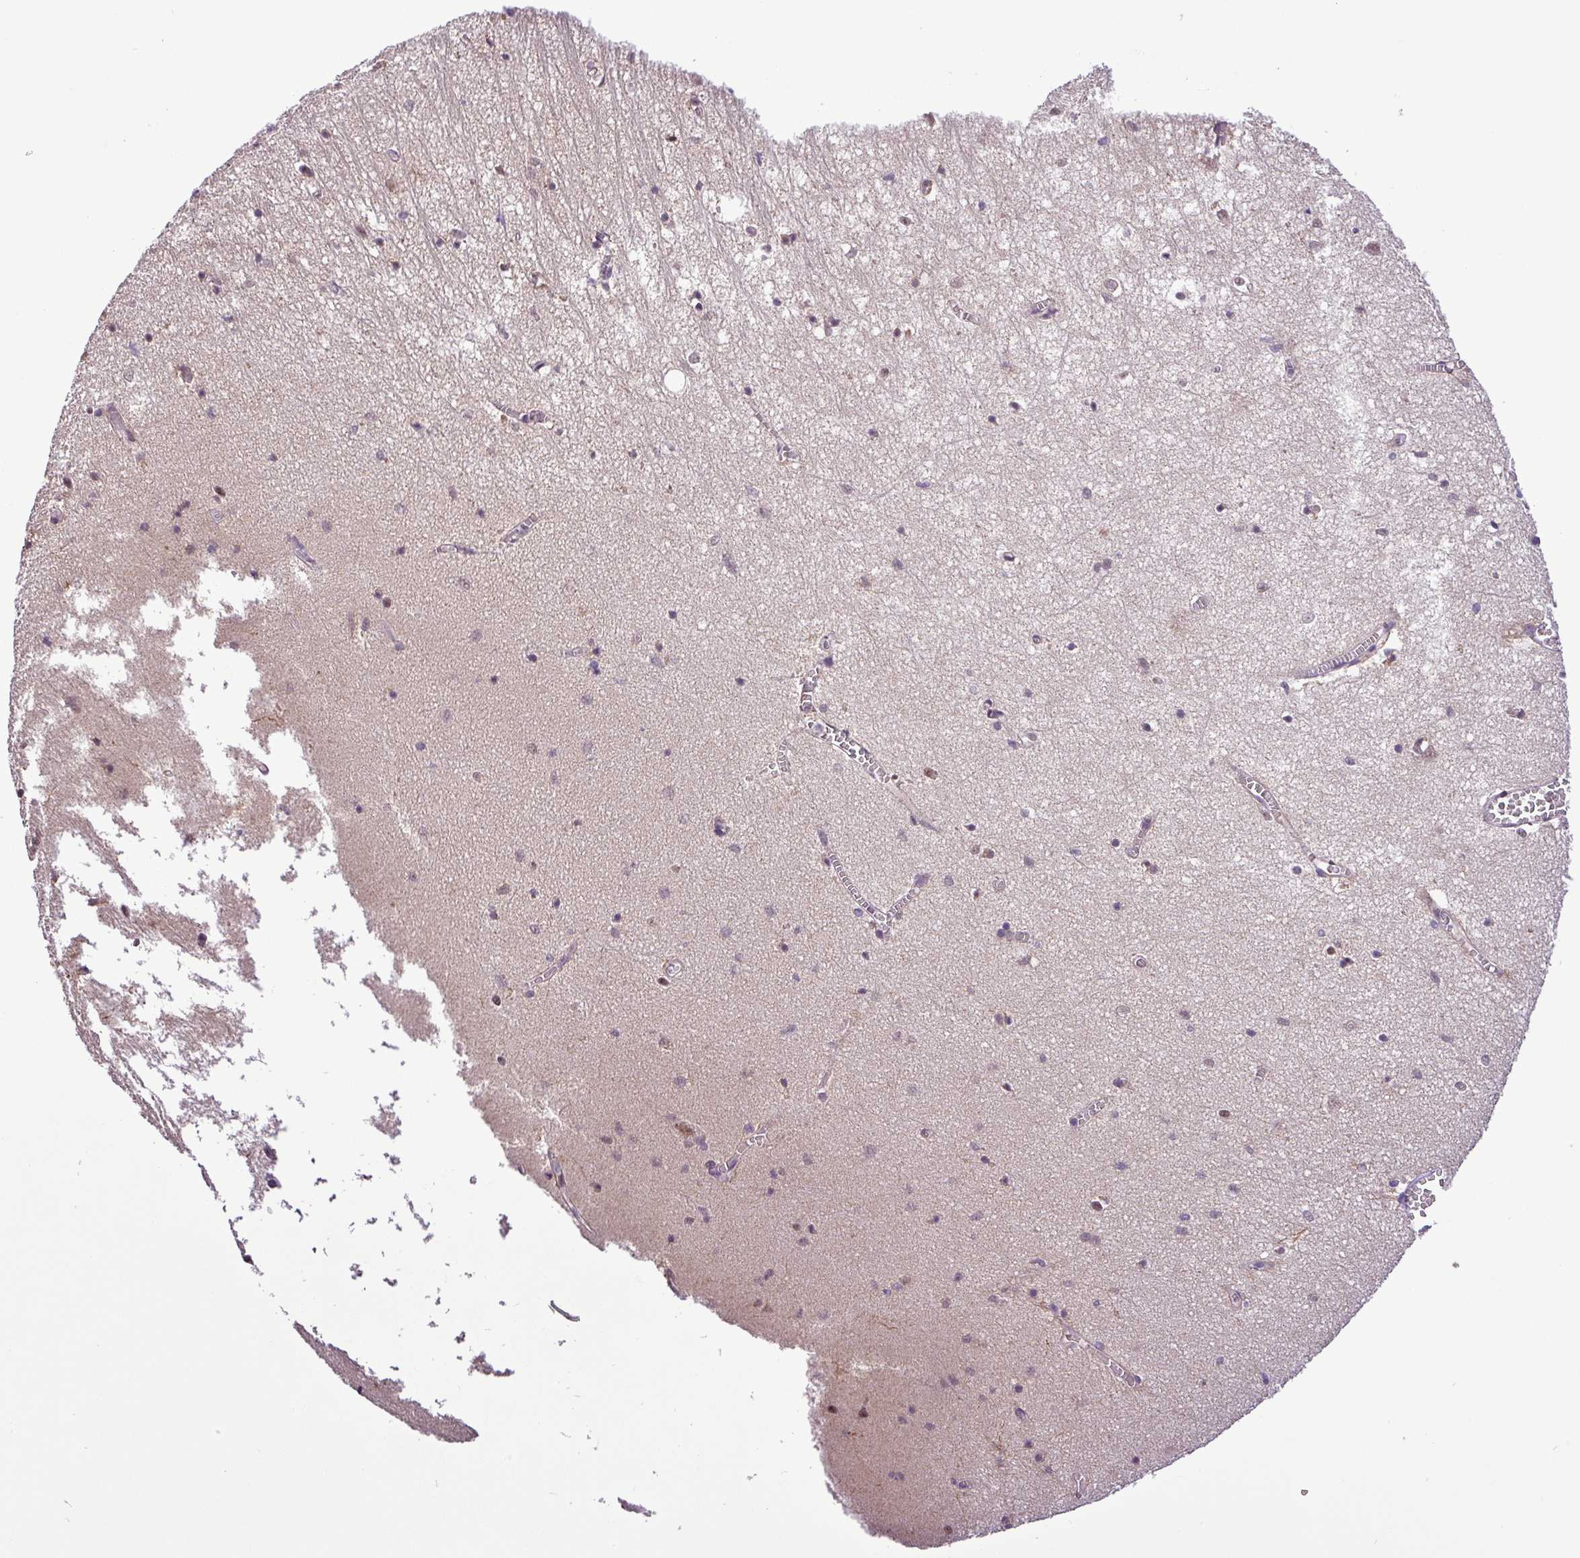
{"staining": {"intensity": "negative", "quantity": "none", "location": "none"}, "tissue": "hippocampus", "cell_type": "Glial cells", "image_type": "normal", "snomed": [{"axis": "morphology", "description": "Normal tissue, NOS"}, {"axis": "topography", "description": "Hippocampus"}], "caption": "Immunohistochemistry of unremarkable hippocampus exhibits no expression in glial cells.", "gene": "MFHAS1", "patient": {"sex": "female", "age": 64}}